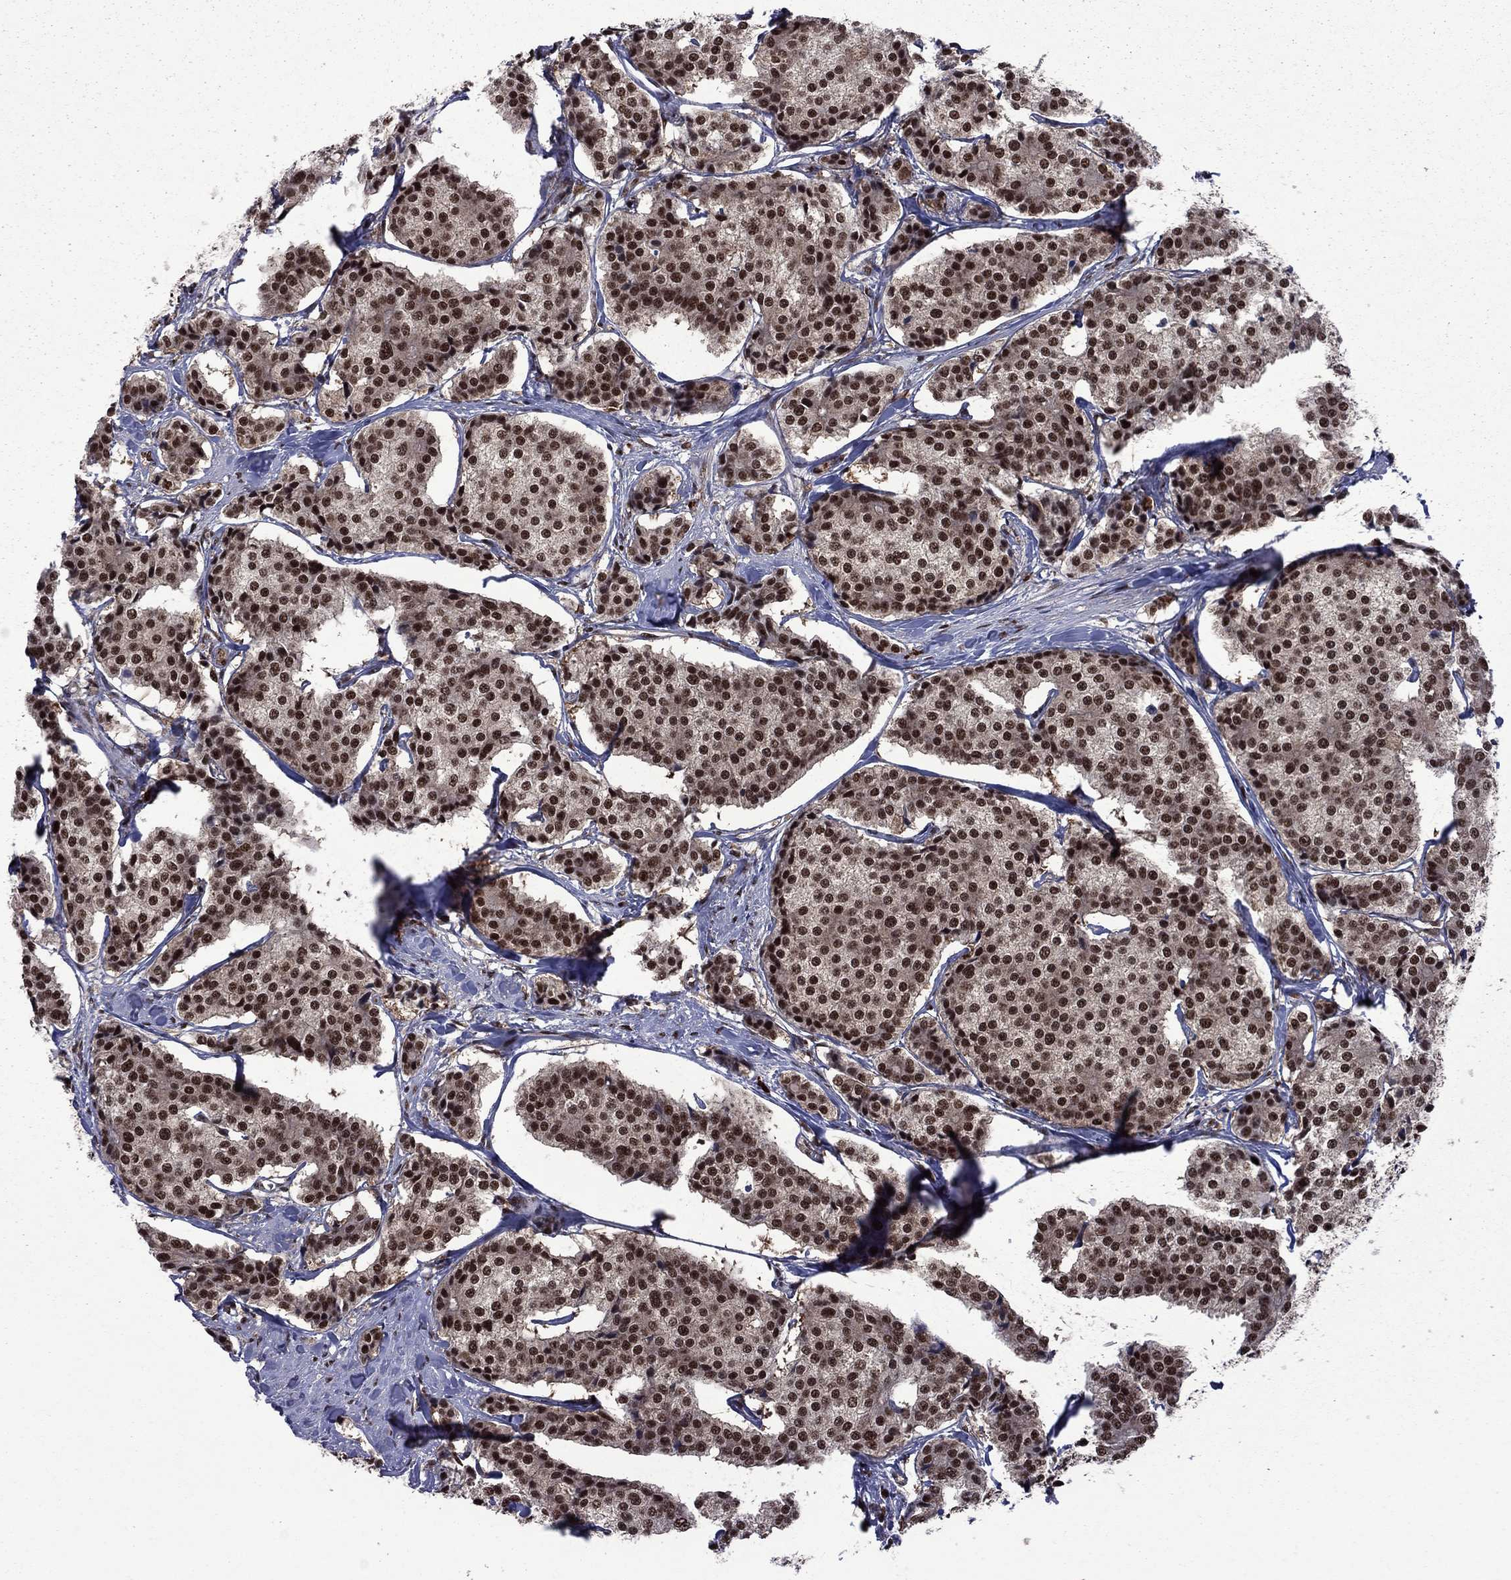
{"staining": {"intensity": "strong", "quantity": ">75%", "location": "nuclear"}, "tissue": "carcinoid", "cell_type": "Tumor cells", "image_type": "cancer", "snomed": [{"axis": "morphology", "description": "Carcinoid, malignant, NOS"}, {"axis": "topography", "description": "Small intestine"}], "caption": "Carcinoid was stained to show a protein in brown. There is high levels of strong nuclear staining in approximately >75% of tumor cells. (brown staining indicates protein expression, while blue staining denotes nuclei).", "gene": "MED25", "patient": {"sex": "female", "age": 65}}